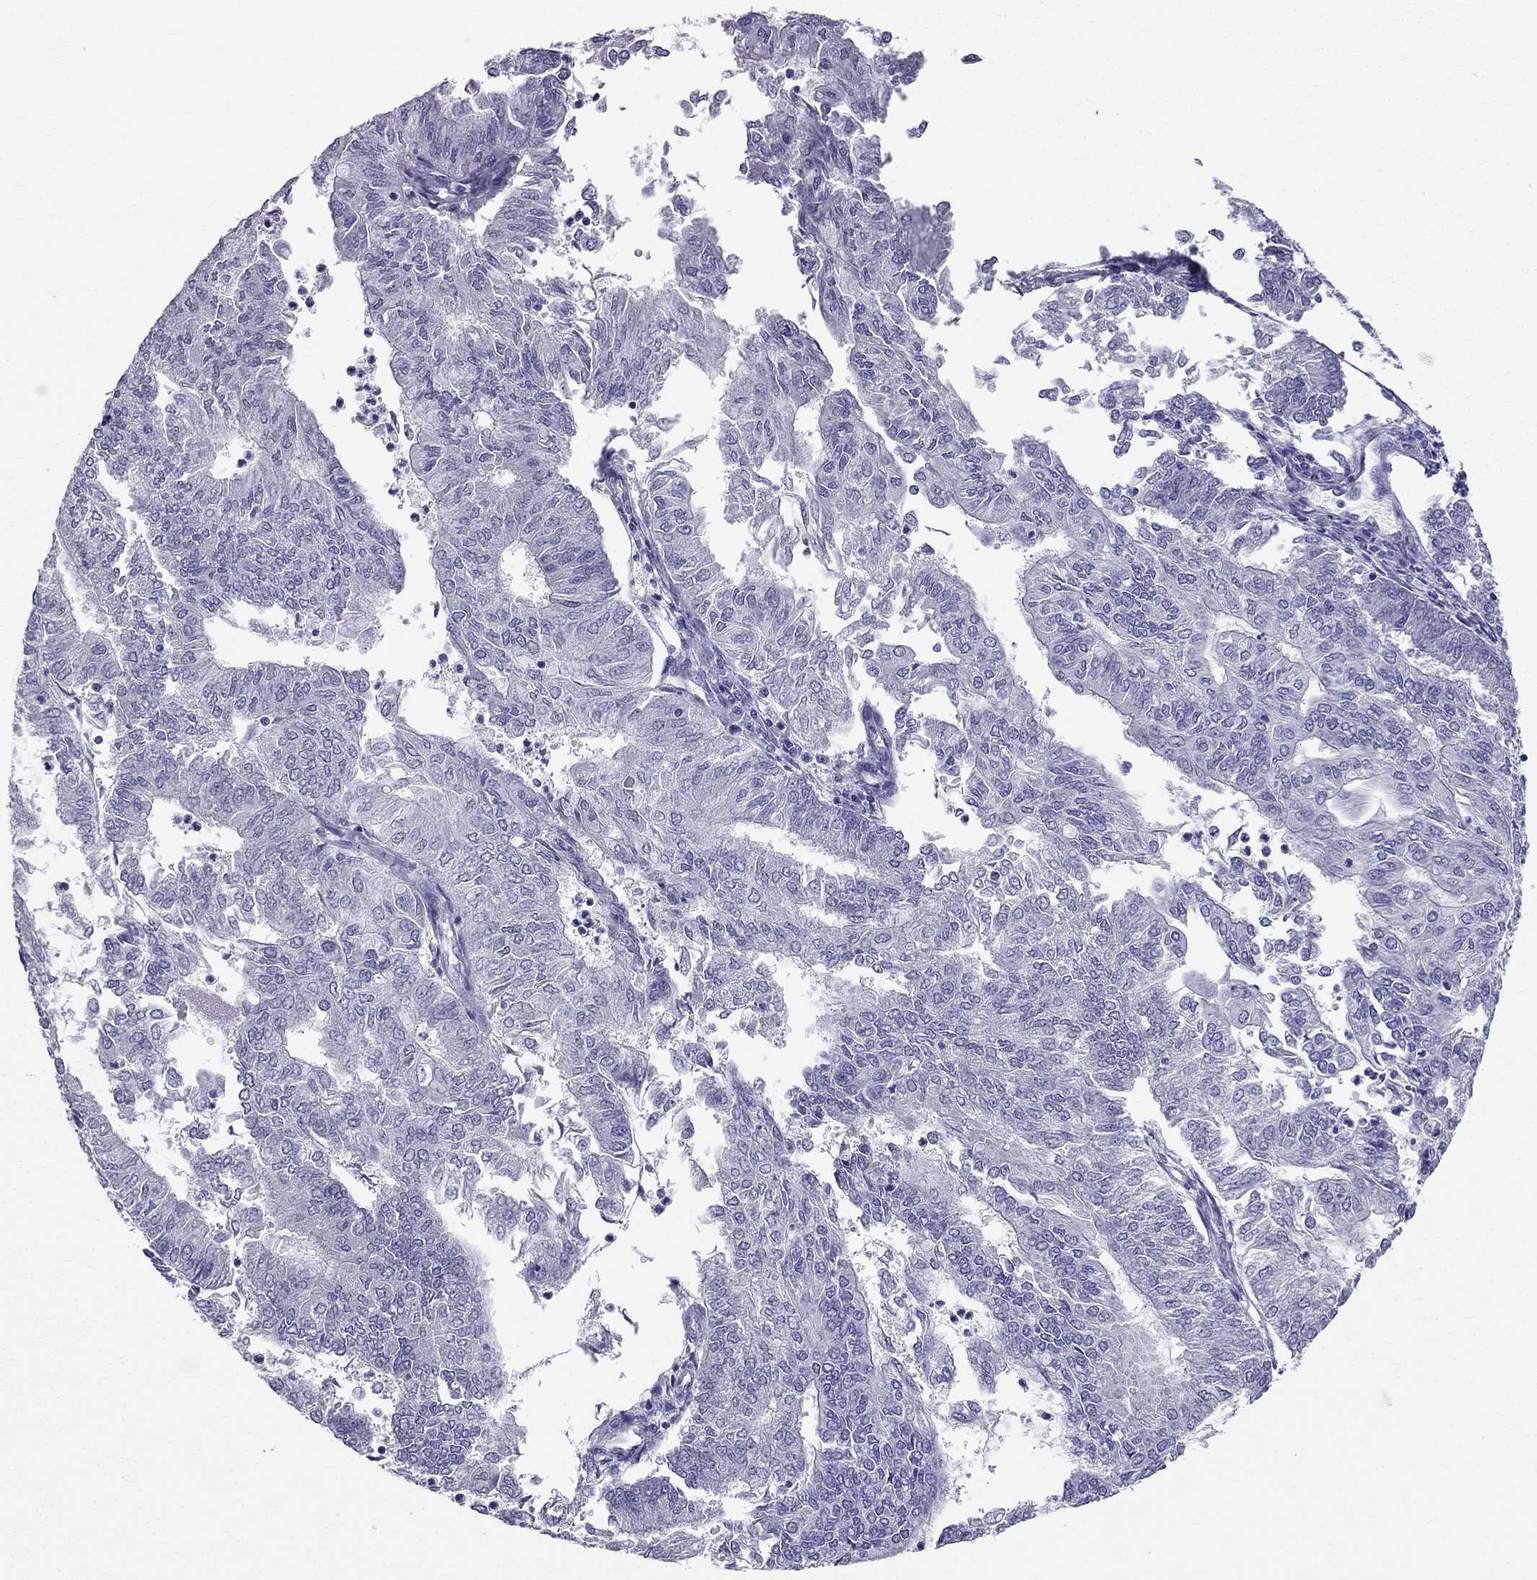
{"staining": {"intensity": "negative", "quantity": "none", "location": "none"}, "tissue": "endometrial cancer", "cell_type": "Tumor cells", "image_type": "cancer", "snomed": [{"axis": "morphology", "description": "Adenocarcinoma, NOS"}, {"axis": "topography", "description": "Endometrium"}], "caption": "Endometrial cancer was stained to show a protein in brown. There is no significant positivity in tumor cells.", "gene": "BAG5", "patient": {"sex": "female", "age": 59}}